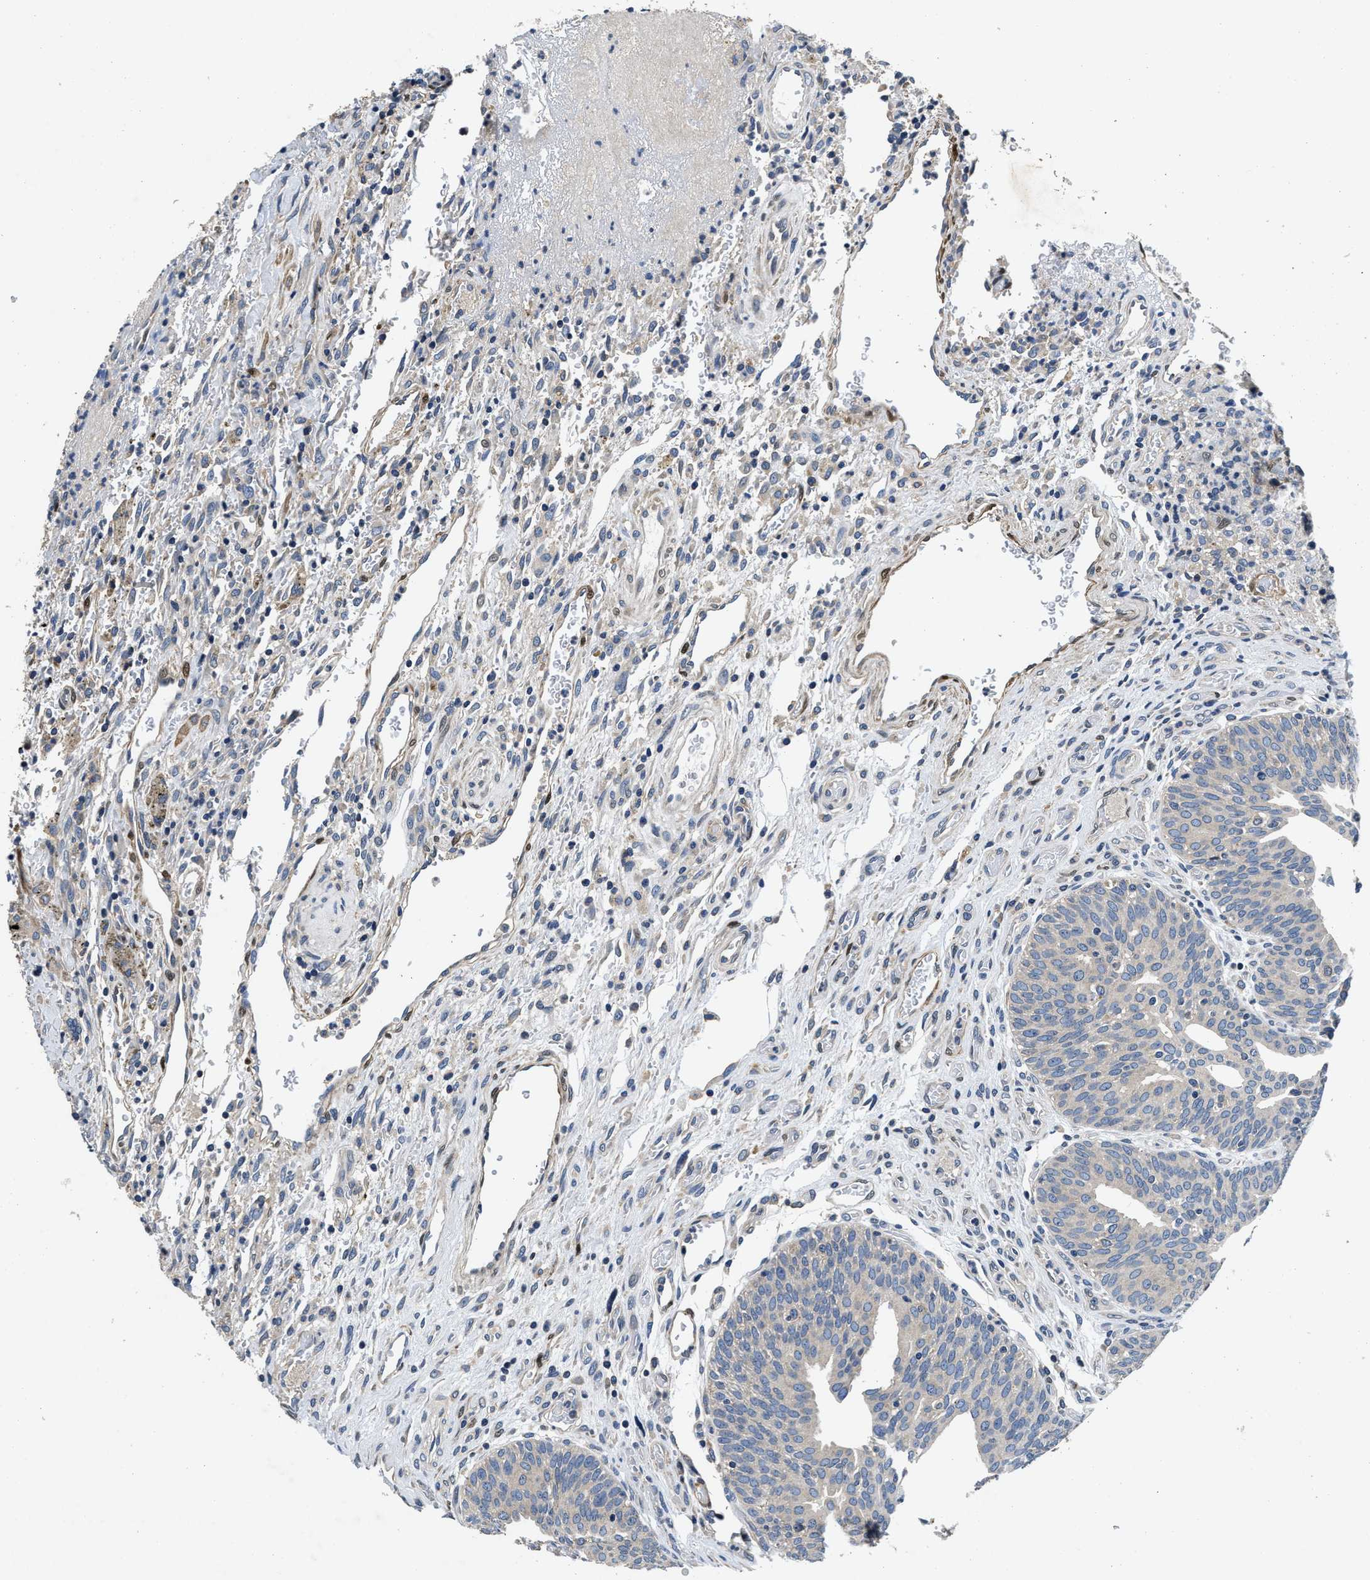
{"staining": {"intensity": "weak", "quantity": "<25%", "location": "cytoplasmic/membranous"}, "tissue": "urothelial cancer", "cell_type": "Tumor cells", "image_type": "cancer", "snomed": [{"axis": "morphology", "description": "Urothelial carcinoma, Low grade"}, {"axis": "morphology", "description": "Urothelial carcinoma, High grade"}, {"axis": "topography", "description": "Urinary bladder"}], "caption": "DAB immunohistochemical staining of human urothelial carcinoma (high-grade) demonstrates no significant staining in tumor cells. (Stains: DAB immunohistochemistry with hematoxylin counter stain, Microscopy: brightfield microscopy at high magnification).", "gene": "ANKIB1", "patient": {"sex": "male", "age": 35}}